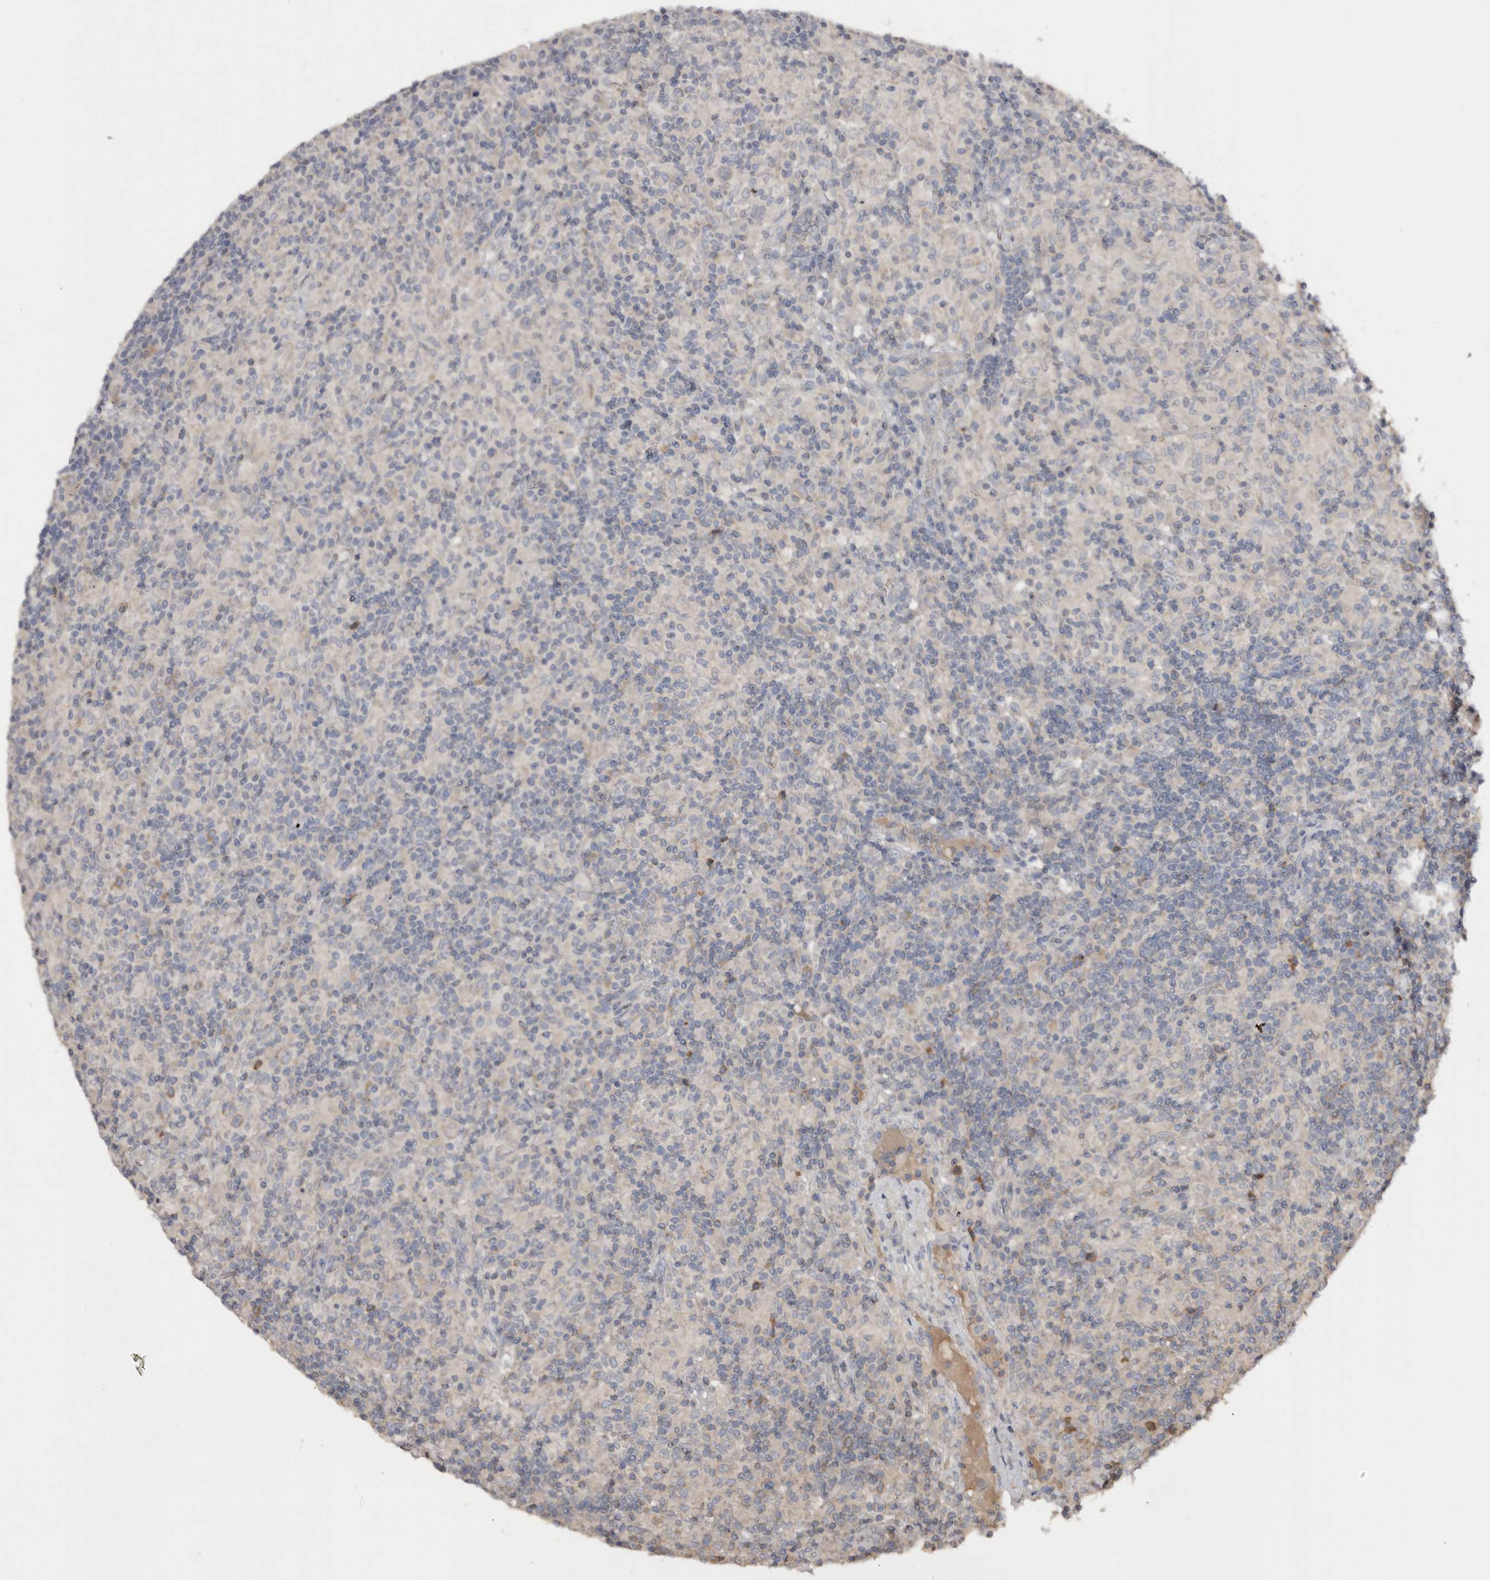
{"staining": {"intensity": "negative", "quantity": "none", "location": "none"}, "tissue": "lymphoma", "cell_type": "Tumor cells", "image_type": "cancer", "snomed": [{"axis": "morphology", "description": "Hodgkin's disease, NOS"}, {"axis": "topography", "description": "Lymph node"}], "caption": "Human Hodgkin's disease stained for a protein using IHC displays no staining in tumor cells.", "gene": "SLC39A2", "patient": {"sex": "male", "age": 70}}